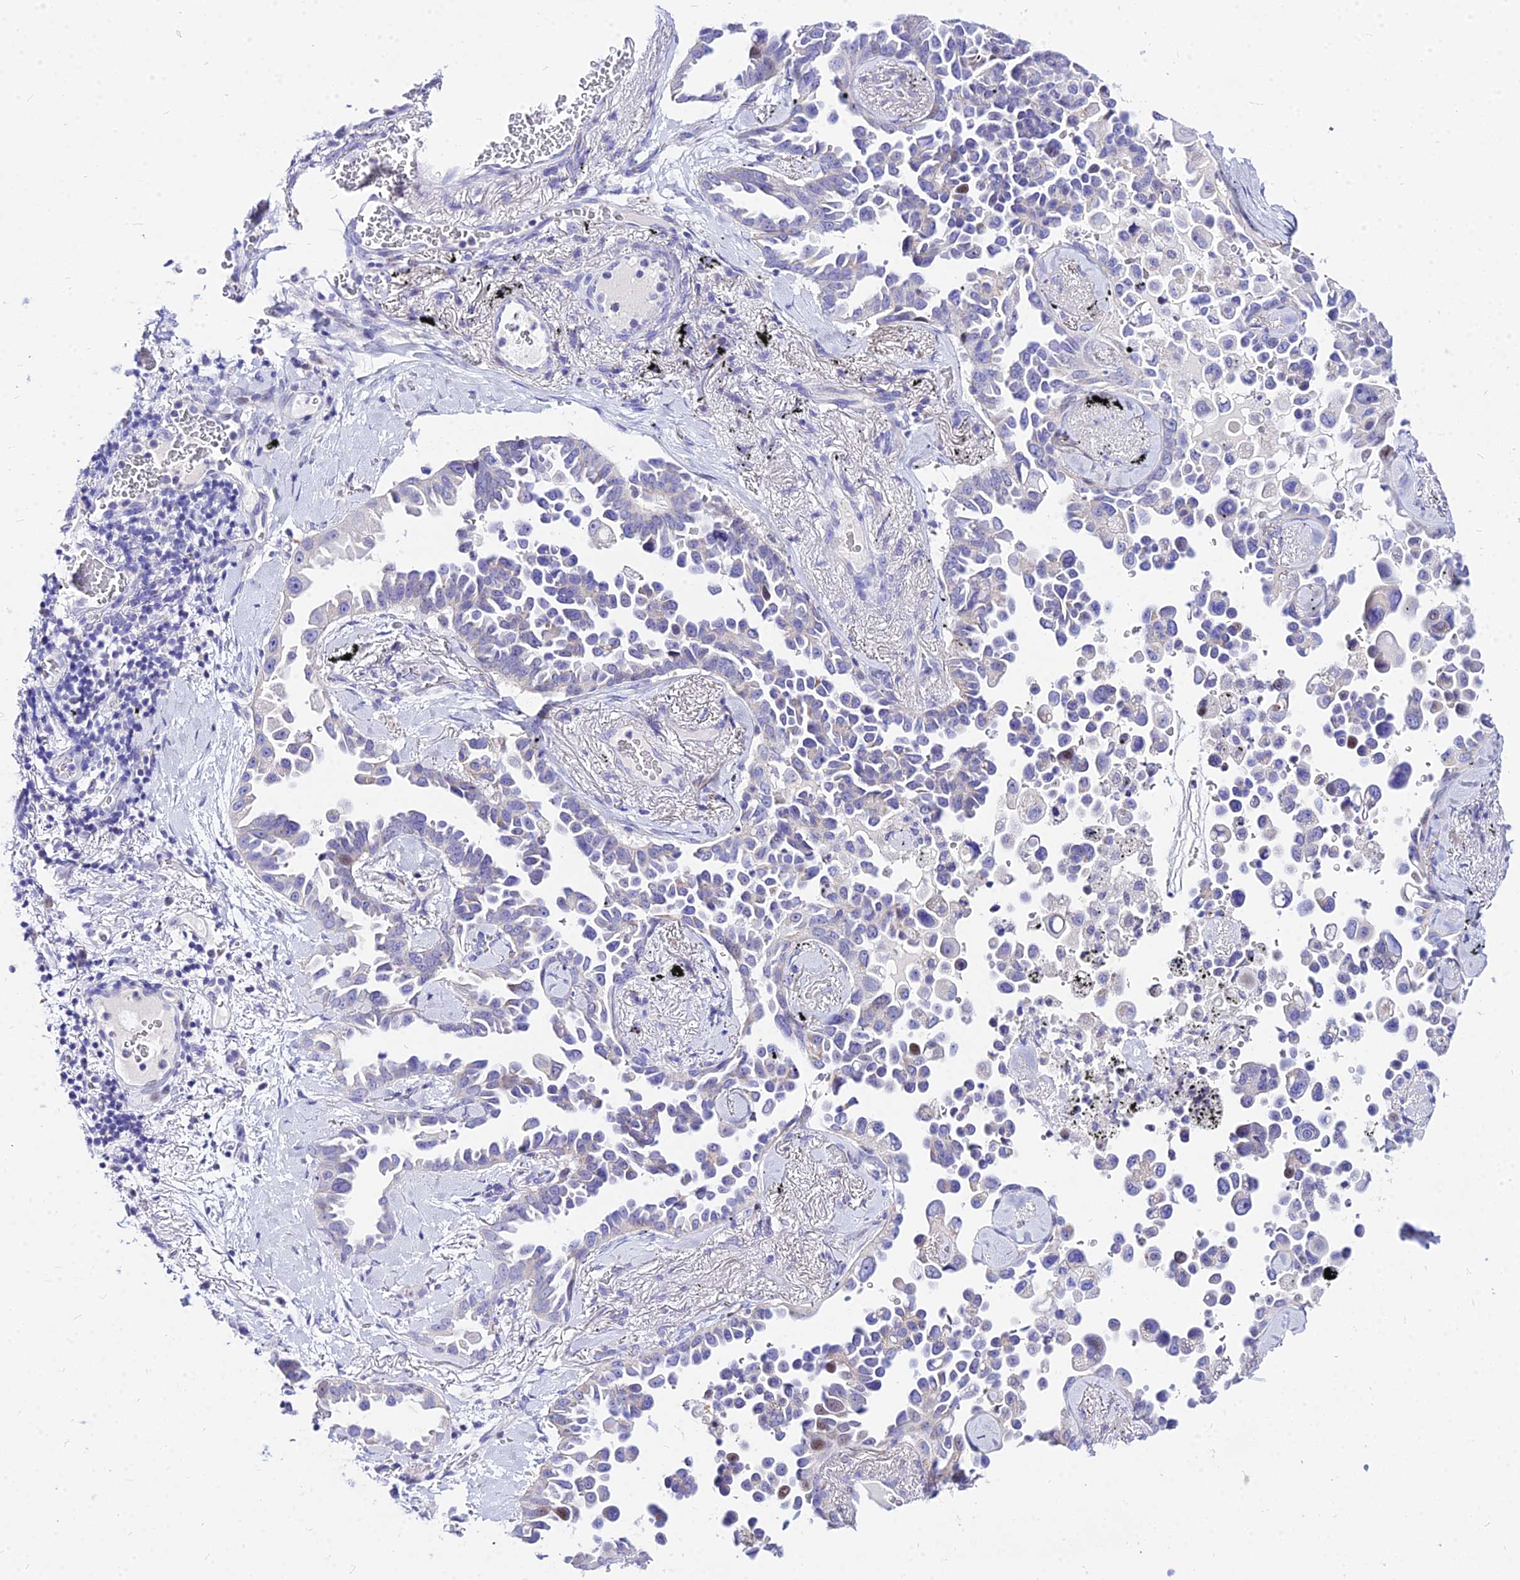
{"staining": {"intensity": "negative", "quantity": "none", "location": "none"}, "tissue": "lung cancer", "cell_type": "Tumor cells", "image_type": "cancer", "snomed": [{"axis": "morphology", "description": "Adenocarcinoma, NOS"}, {"axis": "topography", "description": "Lung"}], "caption": "Immunohistochemistry (IHC) micrograph of neoplastic tissue: human lung cancer stained with DAB reveals no significant protein expression in tumor cells.", "gene": "CARD18", "patient": {"sex": "female", "age": 67}}